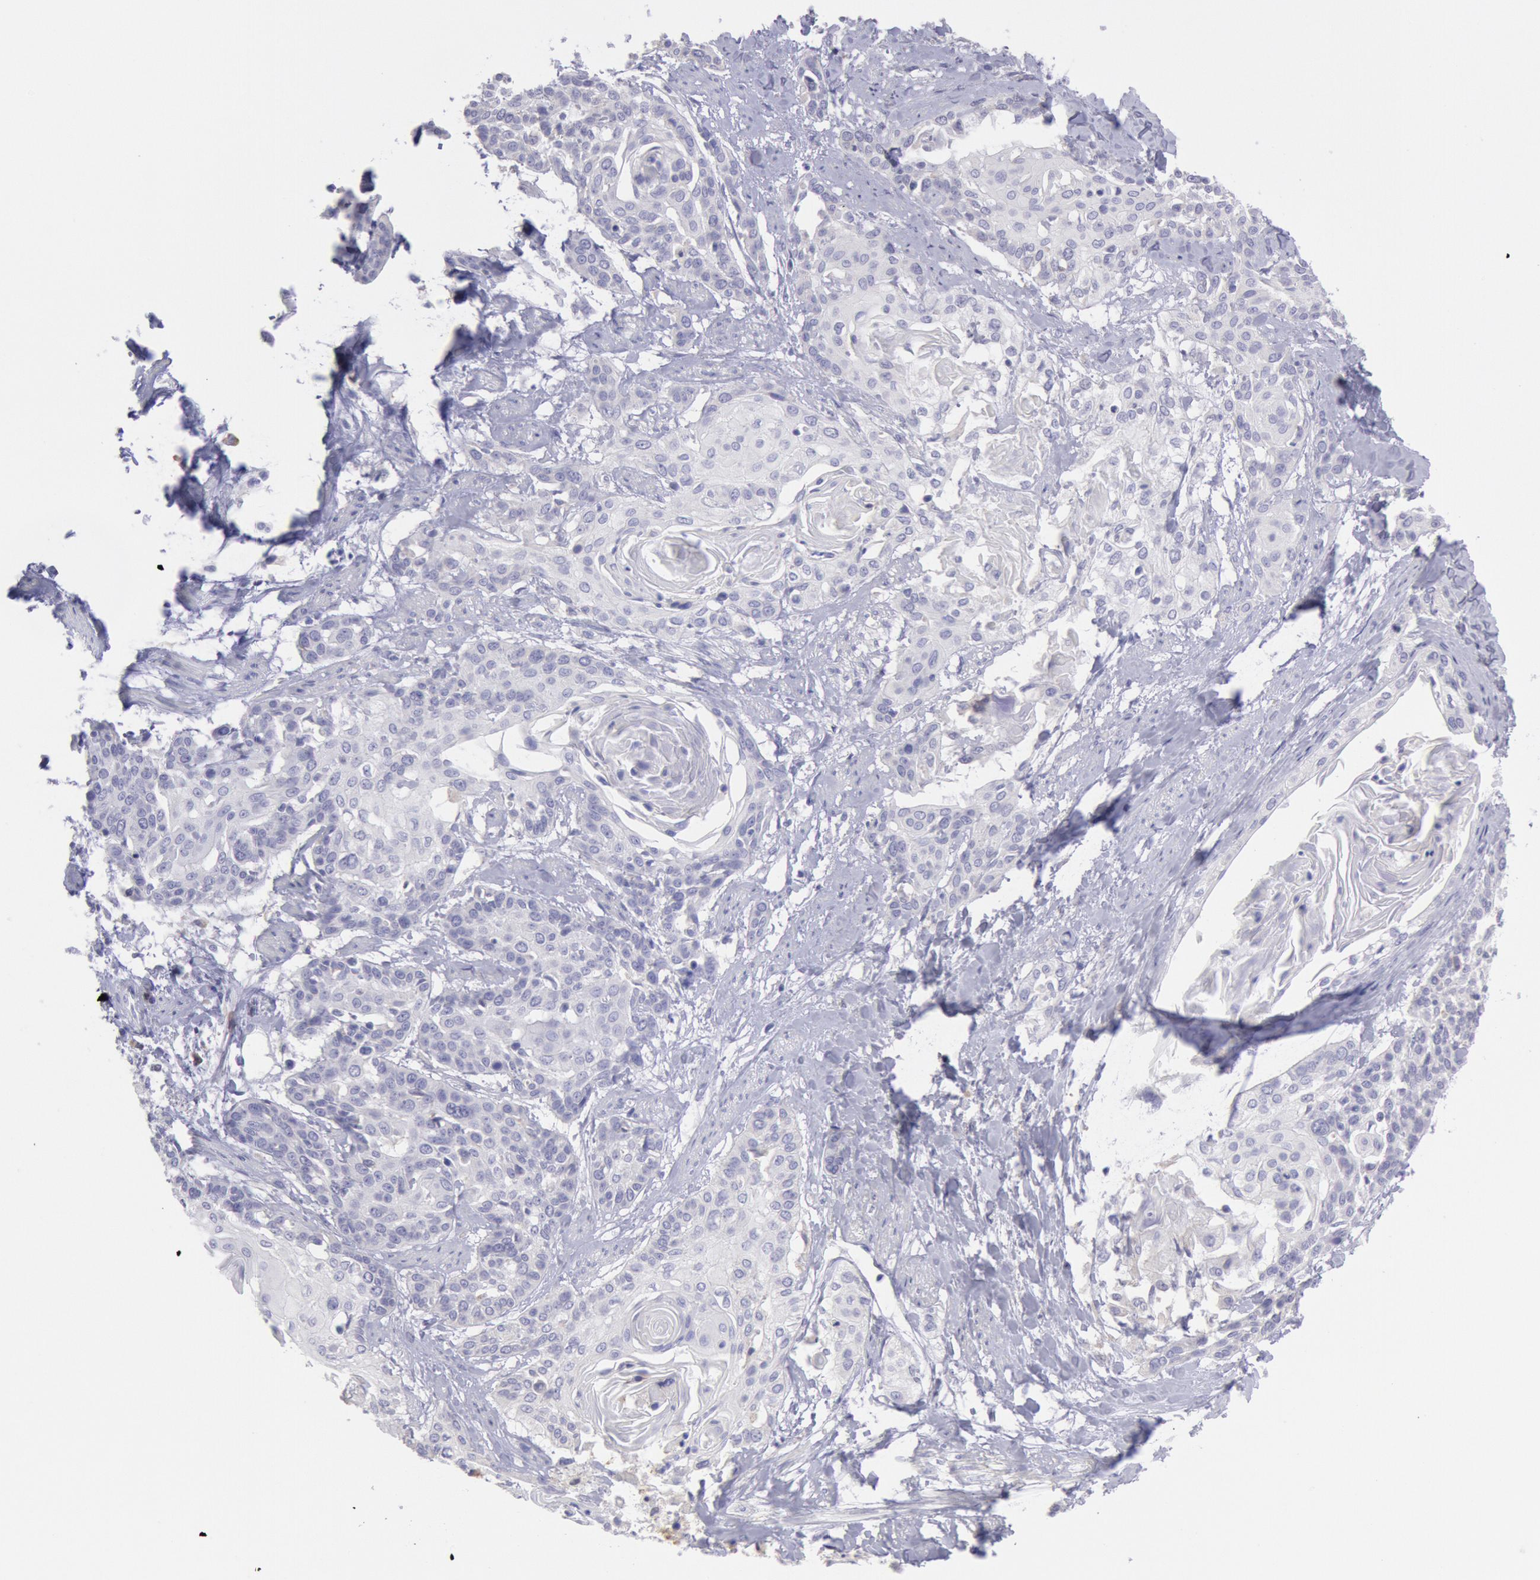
{"staining": {"intensity": "negative", "quantity": "none", "location": "none"}, "tissue": "cervical cancer", "cell_type": "Tumor cells", "image_type": "cancer", "snomed": [{"axis": "morphology", "description": "Squamous cell carcinoma, NOS"}, {"axis": "topography", "description": "Cervix"}], "caption": "High magnification brightfield microscopy of squamous cell carcinoma (cervical) stained with DAB (3,3'-diaminobenzidine) (brown) and counterstained with hematoxylin (blue): tumor cells show no significant expression. Brightfield microscopy of IHC stained with DAB (3,3'-diaminobenzidine) (brown) and hematoxylin (blue), captured at high magnification.", "gene": "MYH7", "patient": {"sex": "female", "age": 57}}